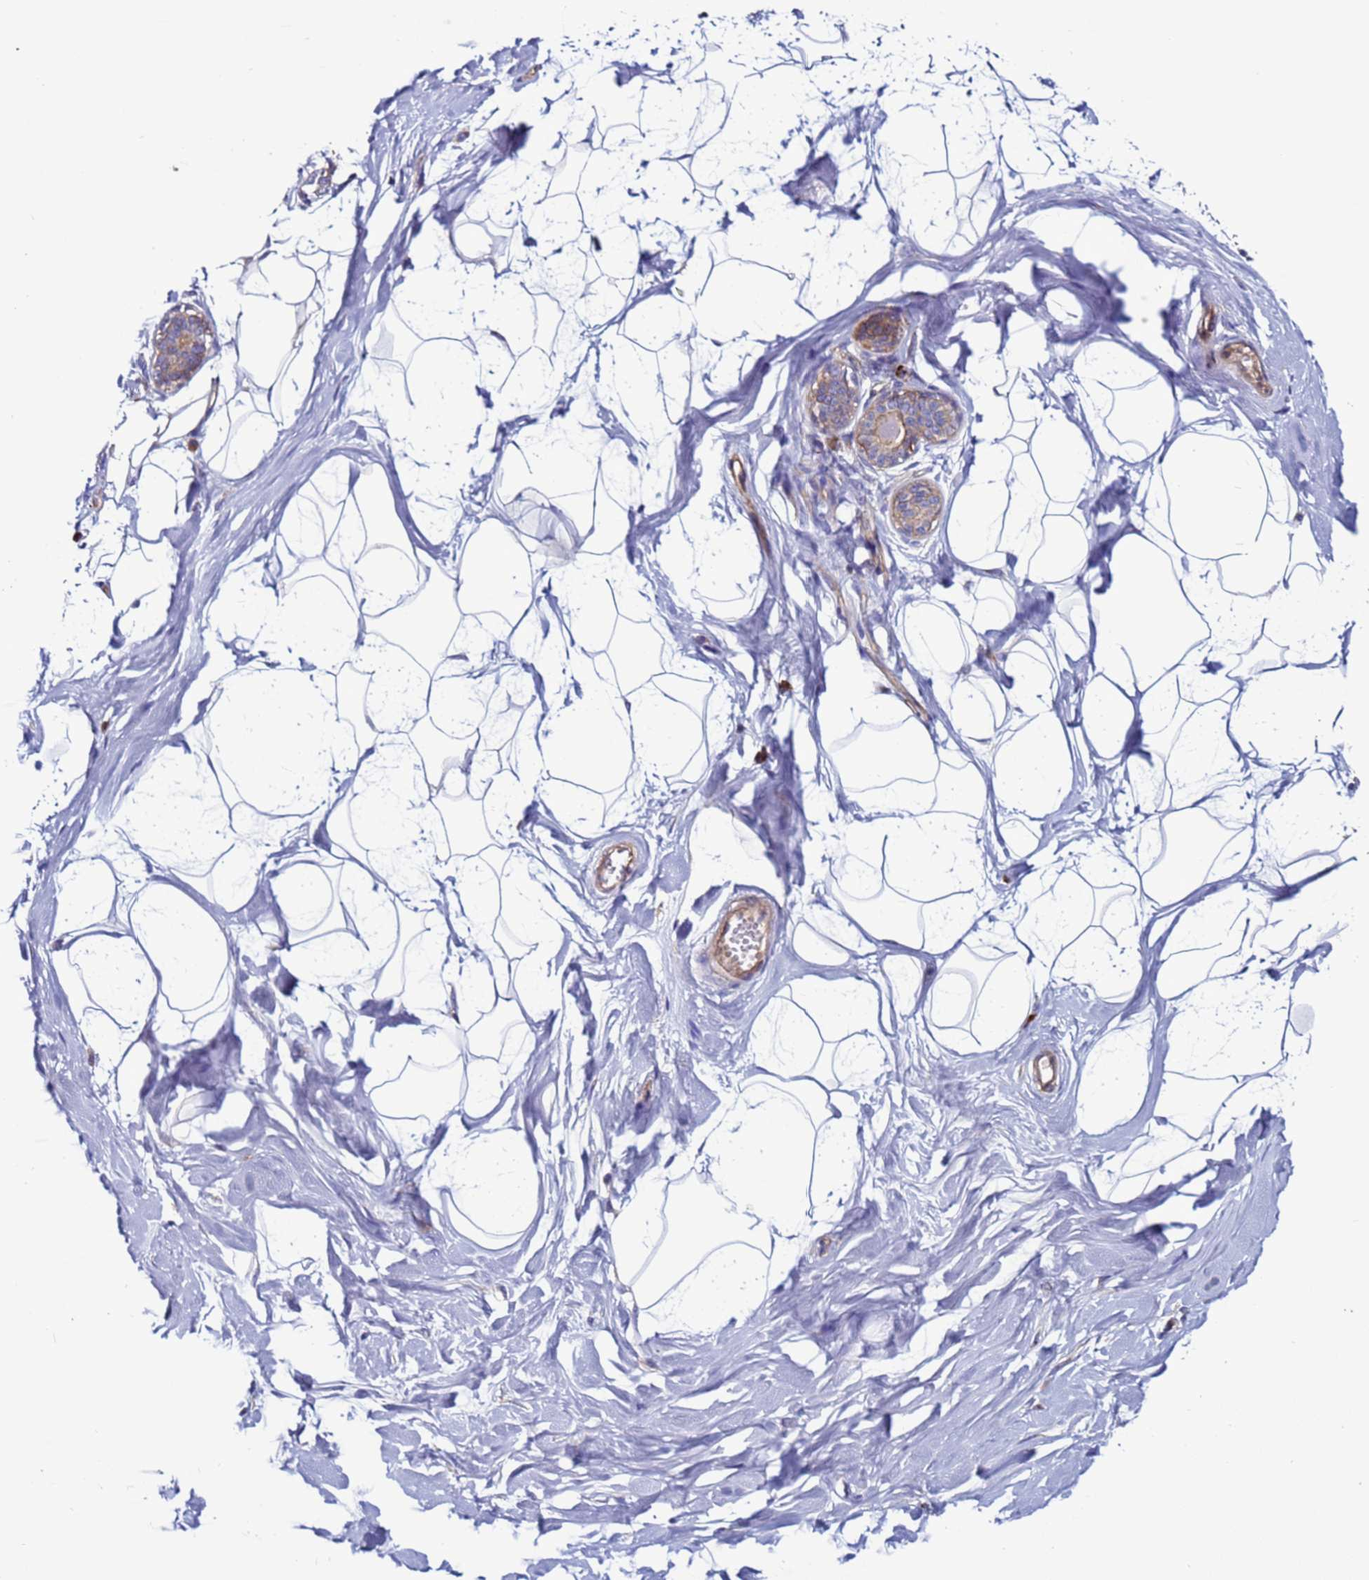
{"staining": {"intensity": "negative", "quantity": "none", "location": "none"}, "tissue": "breast", "cell_type": "Adipocytes", "image_type": "normal", "snomed": [{"axis": "morphology", "description": "Normal tissue, NOS"}, {"axis": "topography", "description": "Breast"}], "caption": "Histopathology image shows no significant protein staining in adipocytes of normal breast. Nuclei are stained in blue.", "gene": "EFCAB8", "patient": {"sex": "female", "age": 45}}